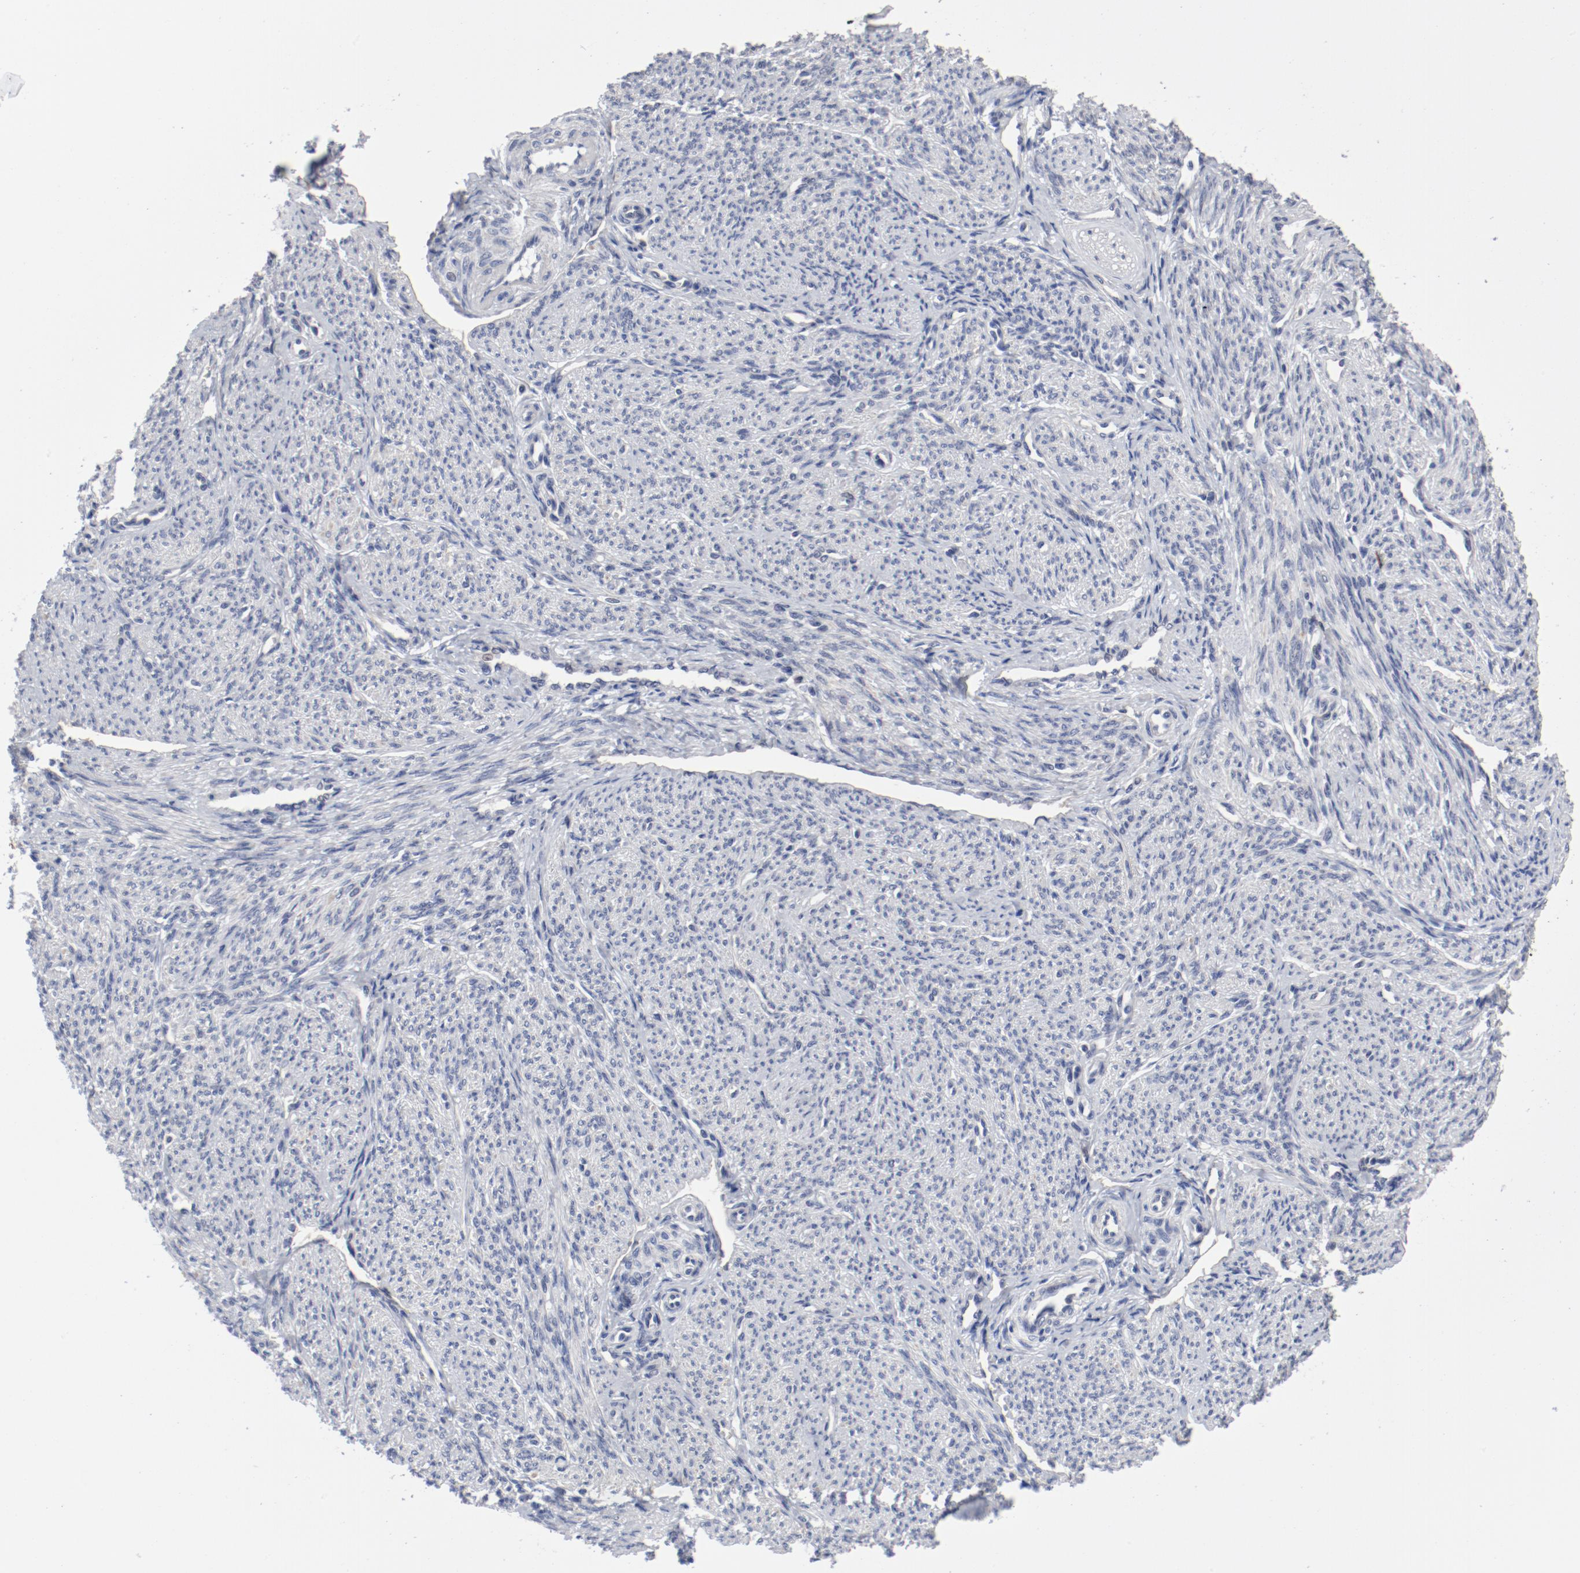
{"staining": {"intensity": "negative", "quantity": "none", "location": "none"}, "tissue": "smooth muscle", "cell_type": "Smooth muscle cells", "image_type": "normal", "snomed": [{"axis": "morphology", "description": "Normal tissue, NOS"}, {"axis": "topography", "description": "Smooth muscle"}], "caption": "DAB immunohistochemical staining of normal smooth muscle demonstrates no significant expression in smooth muscle cells.", "gene": "ANKLE2", "patient": {"sex": "female", "age": 65}}